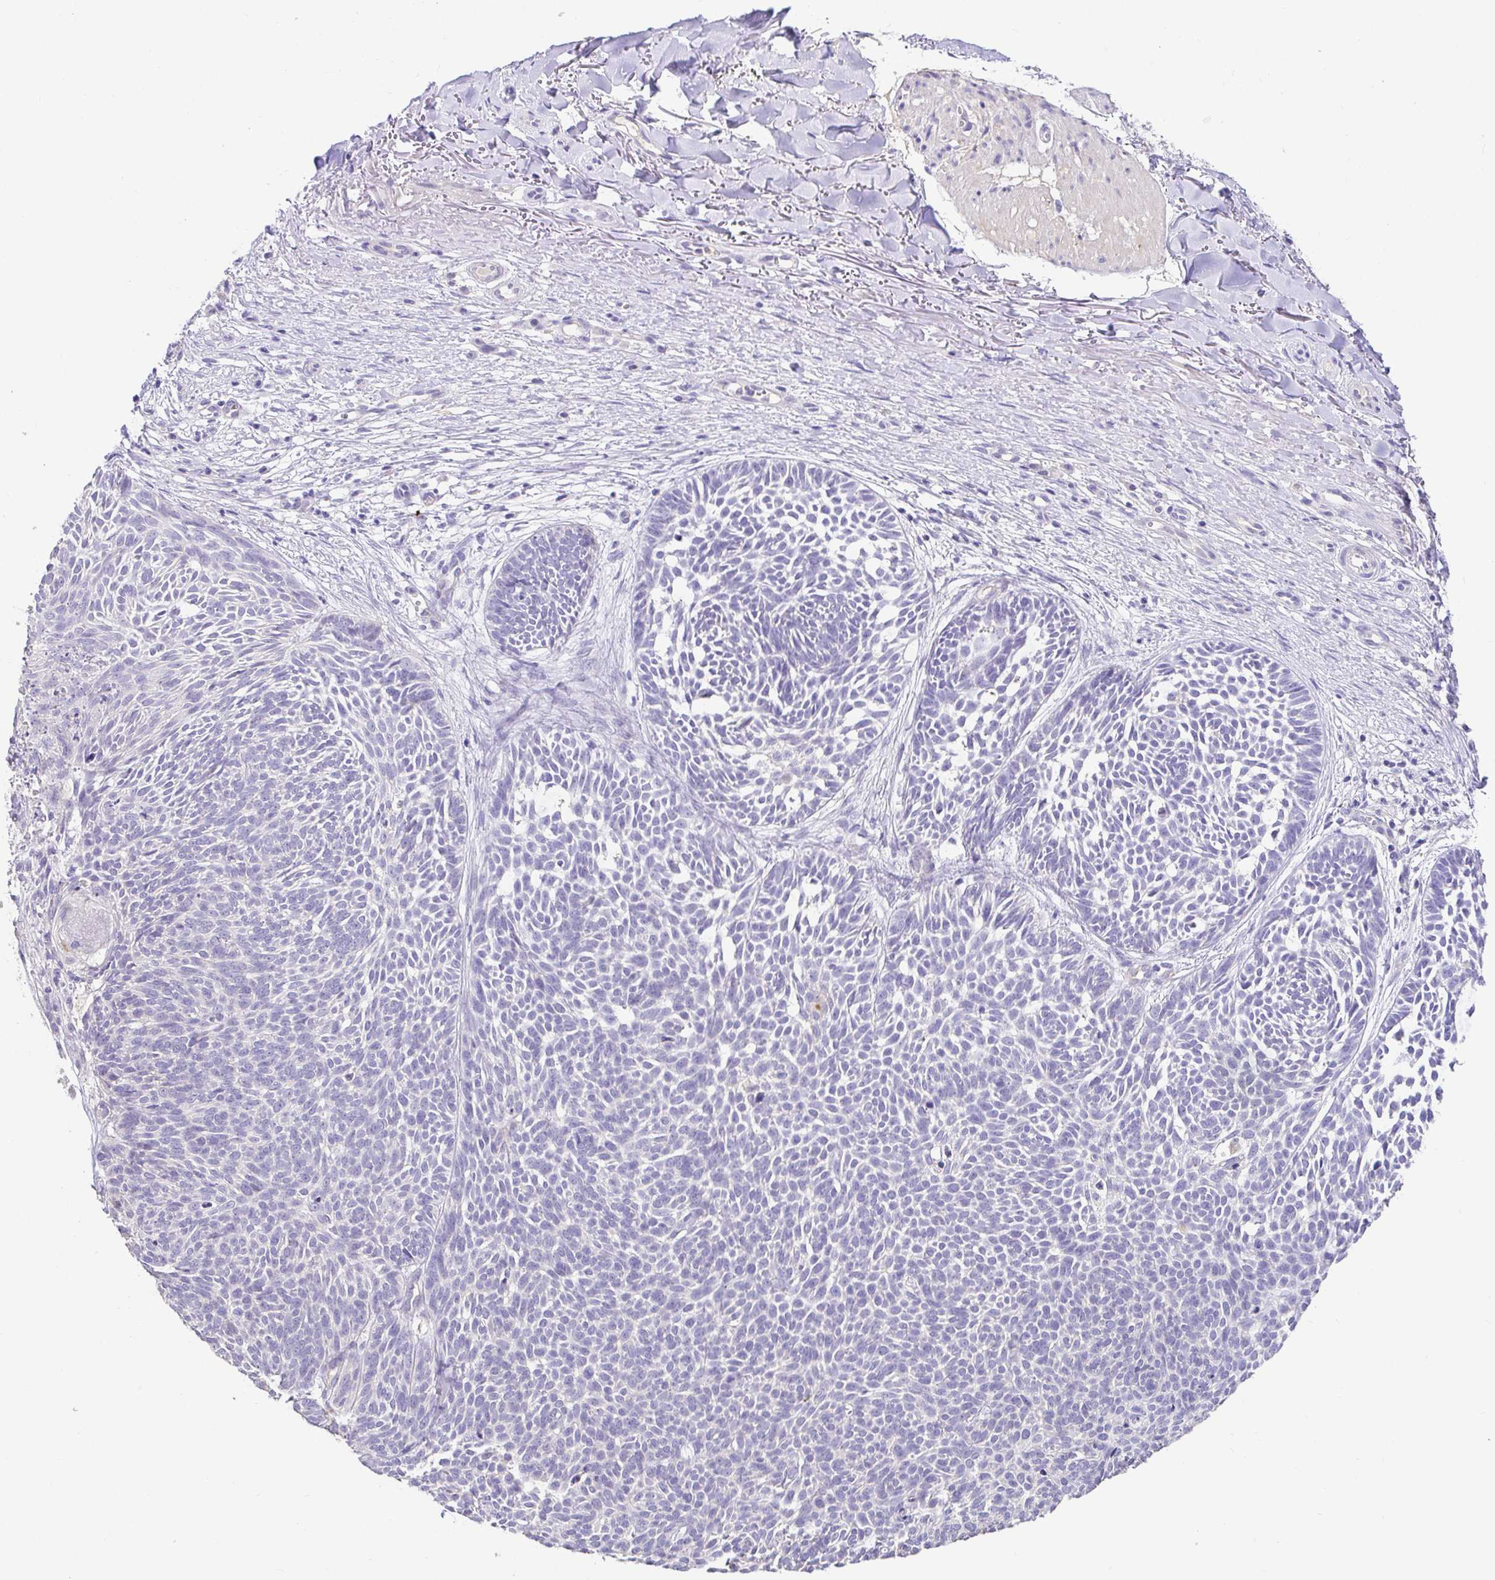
{"staining": {"intensity": "negative", "quantity": "none", "location": "none"}, "tissue": "skin cancer", "cell_type": "Tumor cells", "image_type": "cancer", "snomed": [{"axis": "morphology", "description": "Basal cell carcinoma"}, {"axis": "topography", "description": "Skin"}, {"axis": "topography", "description": "Skin of trunk"}], "caption": "Immunohistochemistry (IHC) of skin cancer exhibits no positivity in tumor cells.", "gene": "CDO1", "patient": {"sex": "male", "age": 74}}